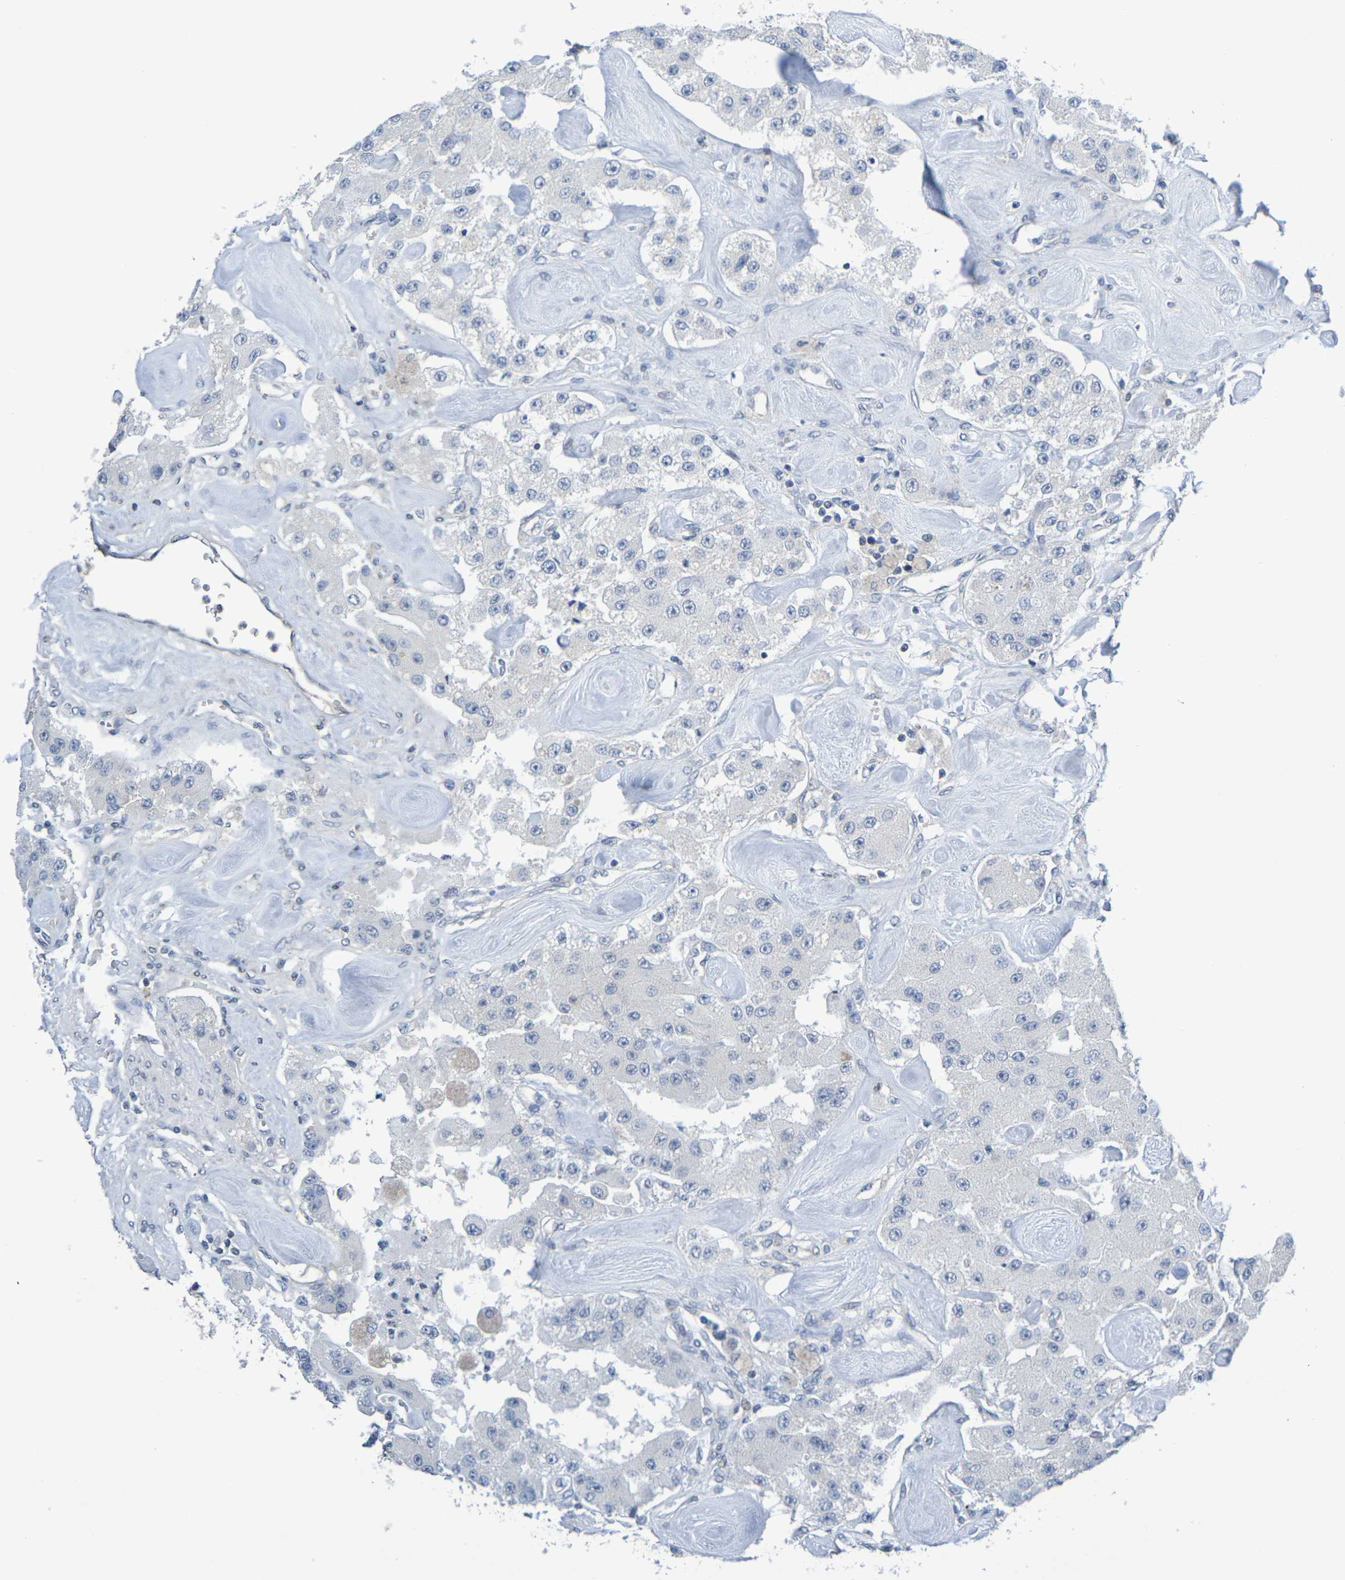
{"staining": {"intensity": "negative", "quantity": "none", "location": "none"}, "tissue": "carcinoid", "cell_type": "Tumor cells", "image_type": "cancer", "snomed": [{"axis": "morphology", "description": "Carcinoid, malignant, NOS"}, {"axis": "topography", "description": "Pancreas"}], "caption": "DAB (3,3'-diaminobenzidine) immunohistochemical staining of carcinoid reveals no significant expression in tumor cells.", "gene": "CHRNB1", "patient": {"sex": "male", "age": 41}}